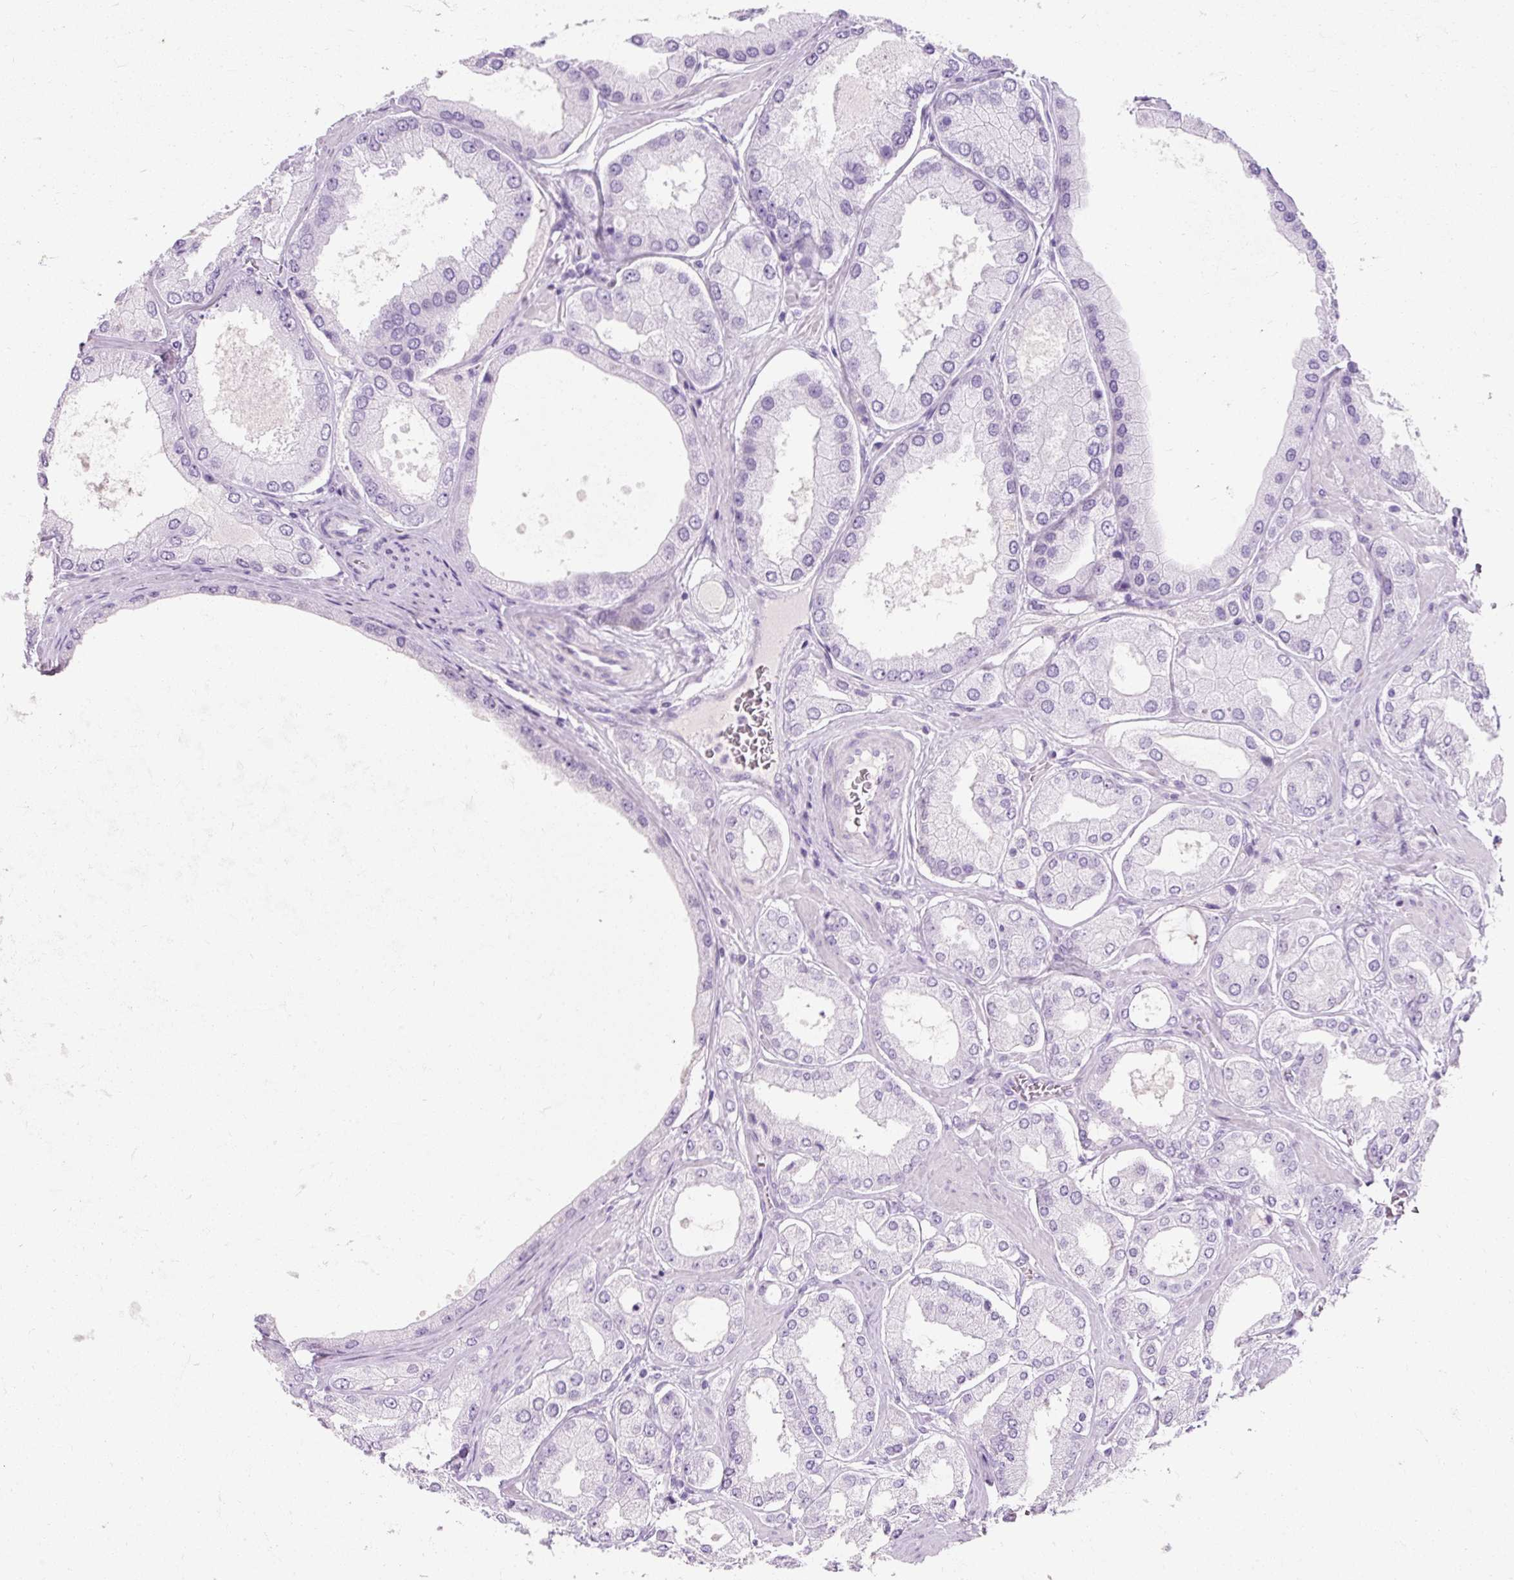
{"staining": {"intensity": "negative", "quantity": "none", "location": "none"}, "tissue": "prostate cancer", "cell_type": "Tumor cells", "image_type": "cancer", "snomed": [{"axis": "morphology", "description": "Adenocarcinoma, Low grade"}, {"axis": "topography", "description": "Prostate"}], "caption": "This is an immunohistochemistry (IHC) histopathology image of human prostate cancer. There is no positivity in tumor cells.", "gene": "TMEM213", "patient": {"sex": "male", "age": 42}}